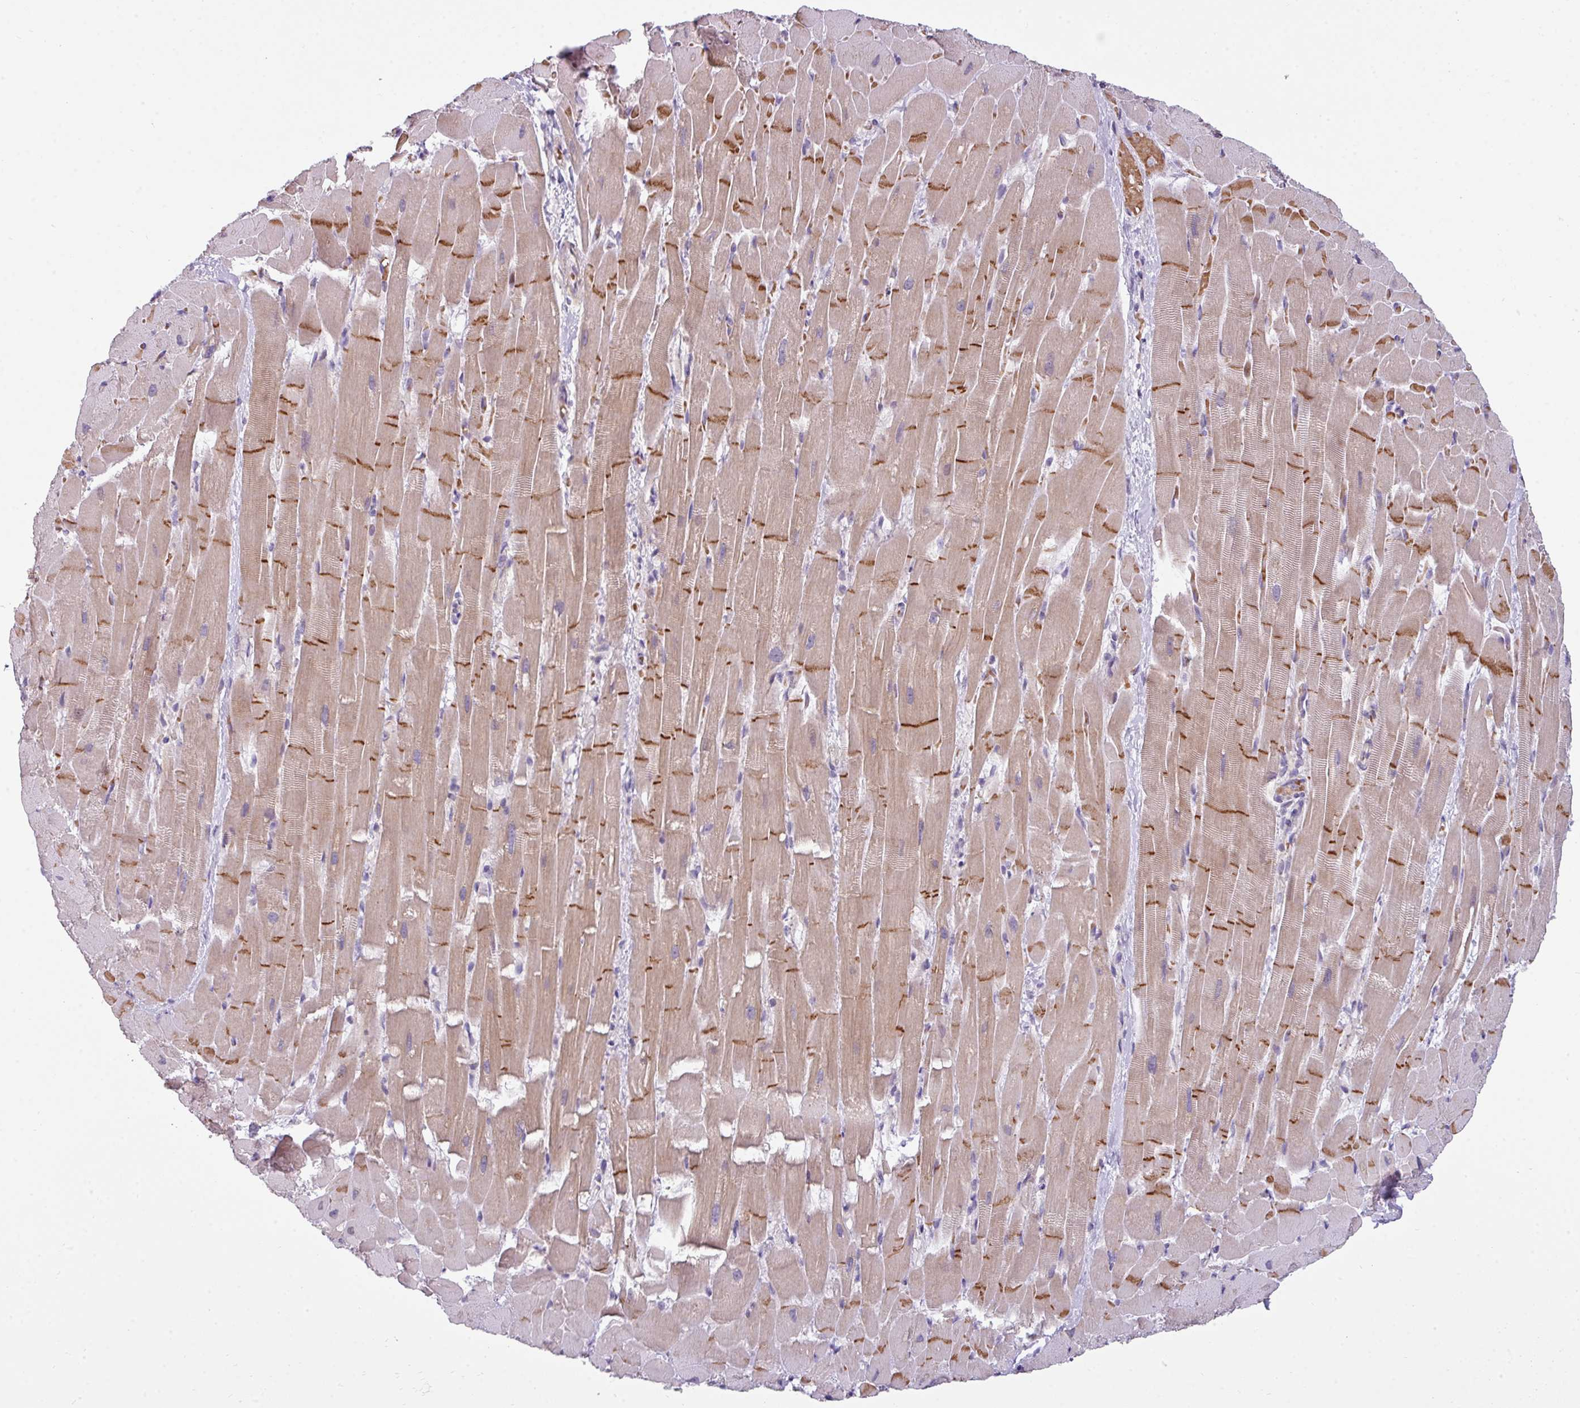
{"staining": {"intensity": "strong", "quantity": "25%-75%", "location": "cytoplasmic/membranous"}, "tissue": "heart muscle", "cell_type": "Cardiomyocytes", "image_type": "normal", "snomed": [{"axis": "morphology", "description": "Normal tissue, NOS"}, {"axis": "topography", "description": "Heart"}], "caption": "This histopathology image shows normal heart muscle stained with immunohistochemistry to label a protein in brown. The cytoplasmic/membranous of cardiomyocytes show strong positivity for the protein. Nuclei are counter-stained blue.", "gene": "C2orf68", "patient": {"sex": "male", "age": 37}}